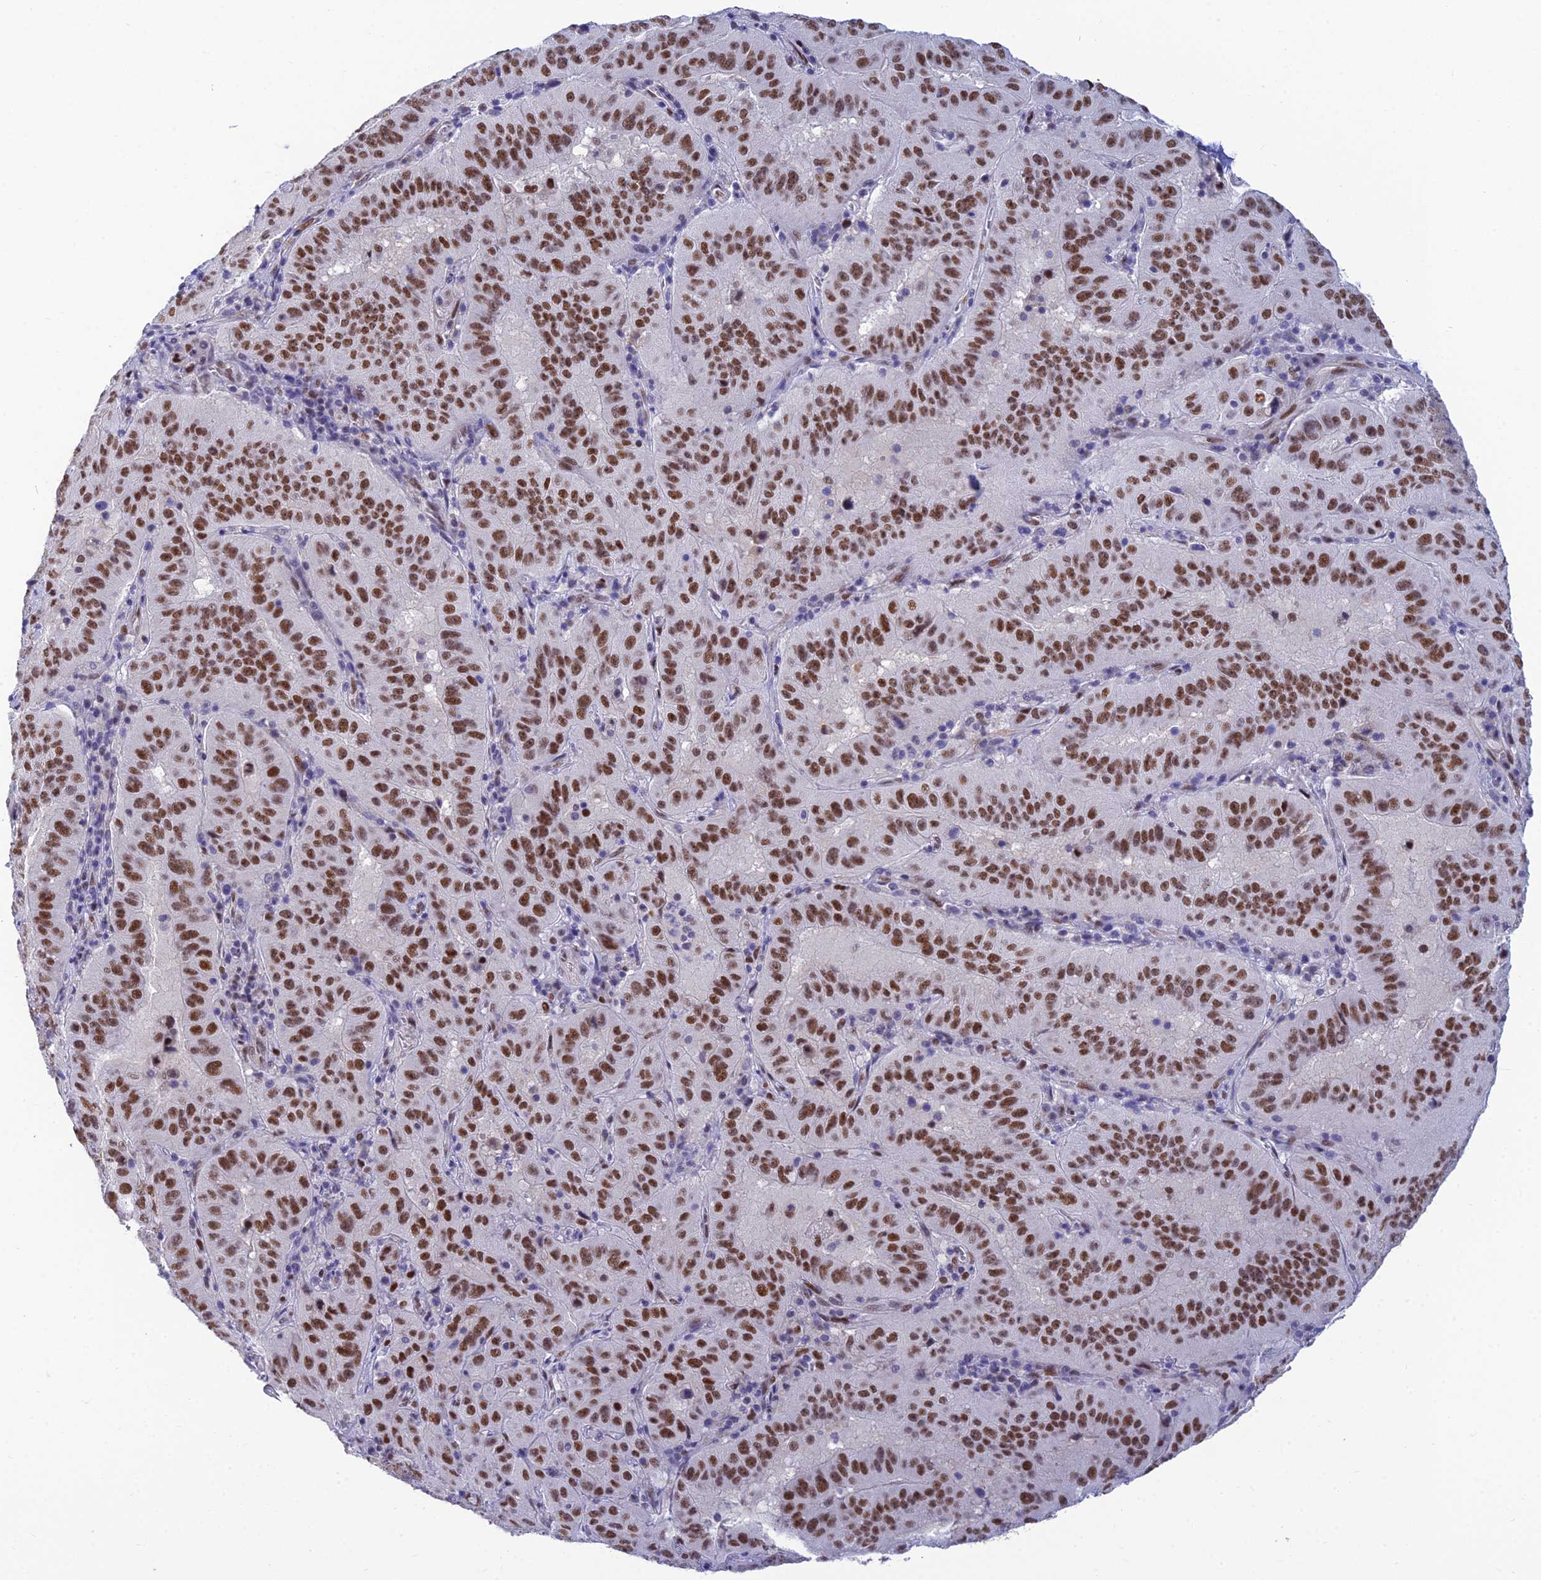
{"staining": {"intensity": "strong", "quantity": ">75%", "location": "nuclear"}, "tissue": "pancreatic cancer", "cell_type": "Tumor cells", "image_type": "cancer", "snomed": [{"axis": "morphology", "description": "Adenocarcinoma, NOS"}, {"axis": "topography", "description": "Pancreas"}], "caption": "Immunohistochemical staining of pancreatic cancer displays high levels of strong nuclear positivity in approximately >75% of tumor cells.", "gene": "CLK4", "patient": {"sex": "male", "age": 63}}